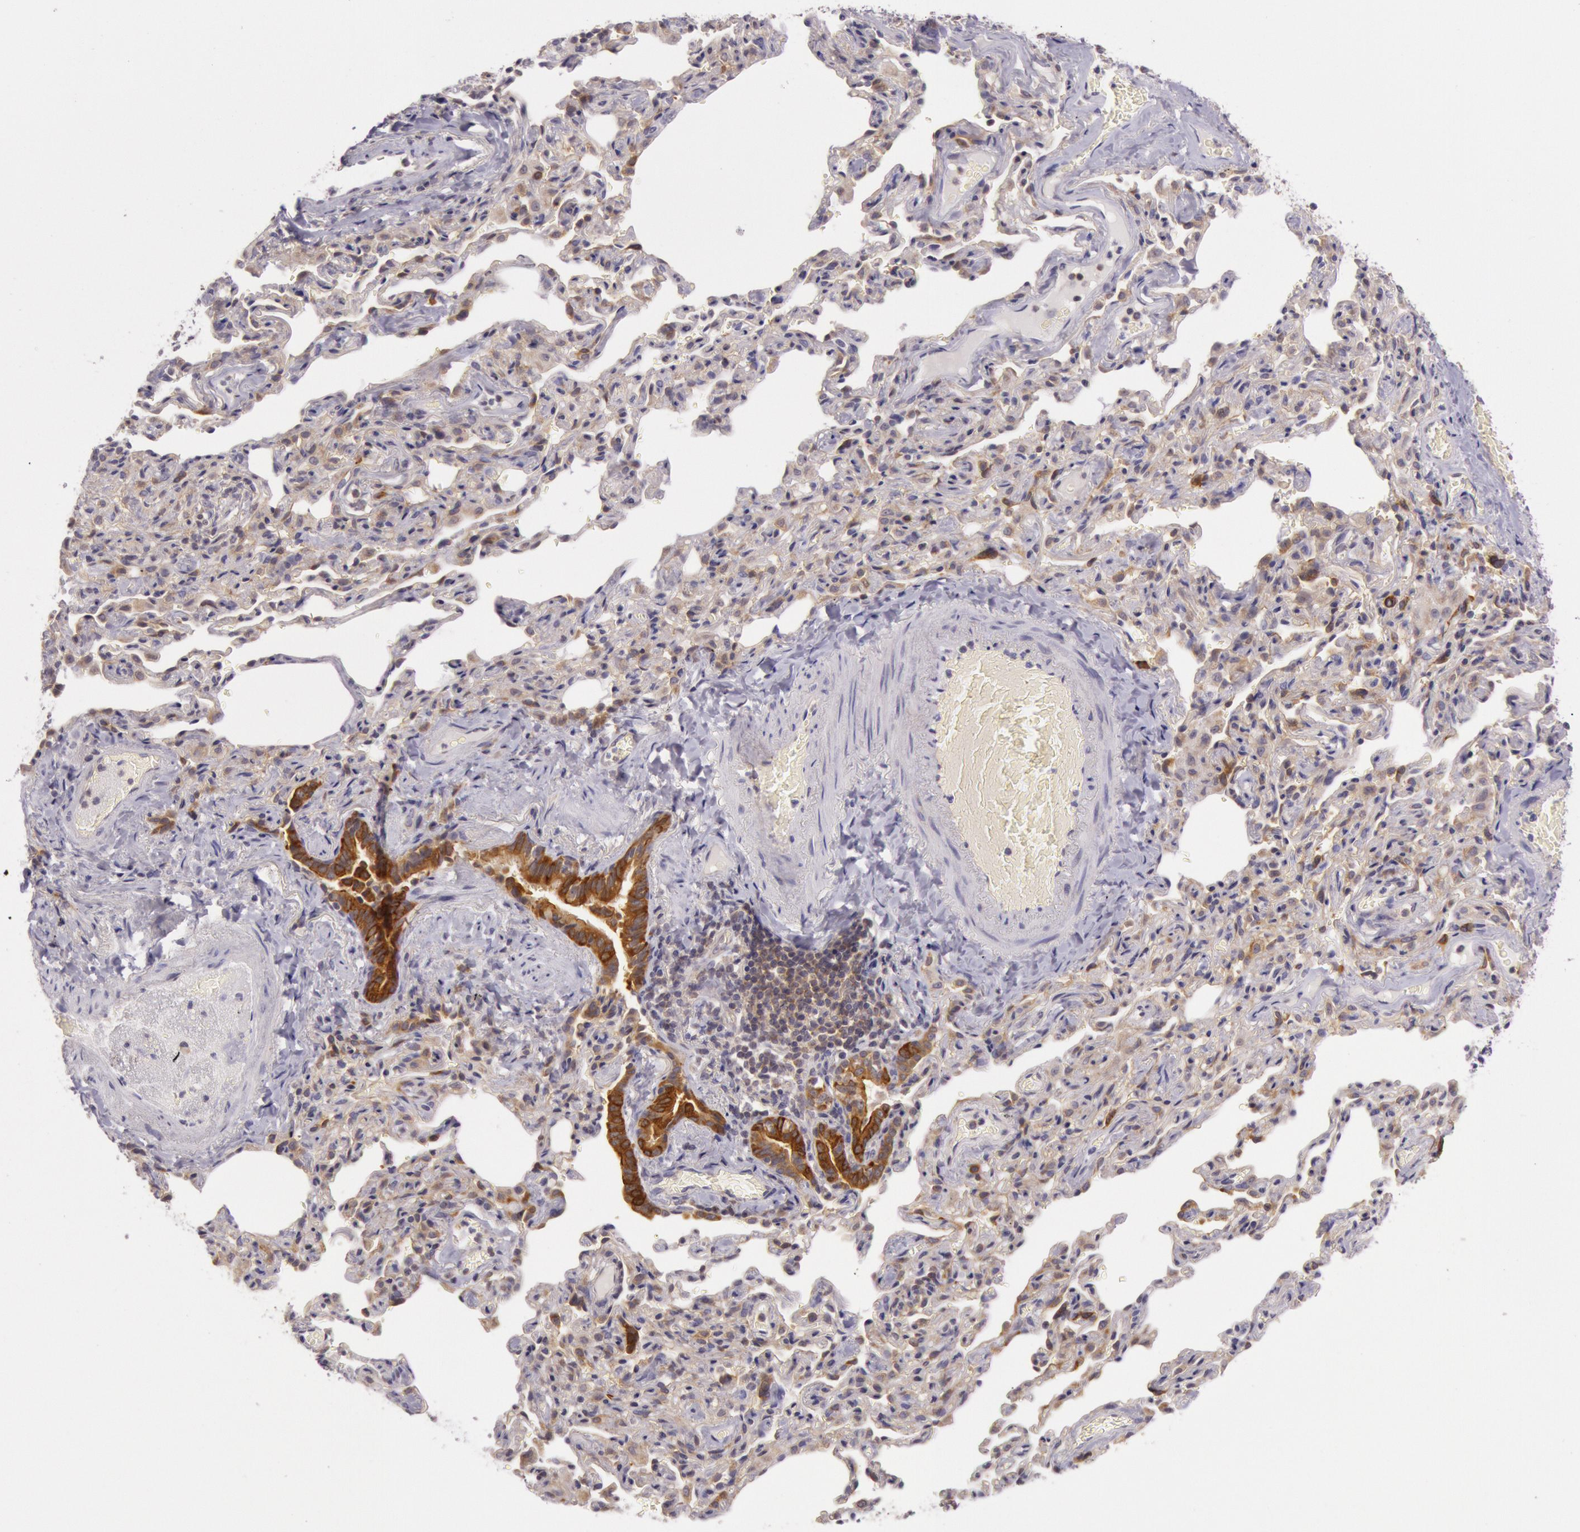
{"staining": {"intensity": "strong", "quantity": ">75%", "location": "cytoplasmic/membranous"}, "tissue": "bronchus", "cell_type": "Respiratory epithelial cells", "image_type": "normal", "snomed": [{"axis": "morphology", "description": "Normal tissue, NOS"}, {"axis": "topography", "description": "Cartilage tissue"}, {"axis": "topography", "description": "Bronchus"}, {"axis": "topography", "description": "Lung"}], "caption": "This is an image of immunohistochemistry staining of unremarkable bronchus, which shows strong expression in the cytoplasmic/membranous of respiratory epithelial cells.", "gene": "CDK16", "patient": {"sex": "male", "age": 64}}